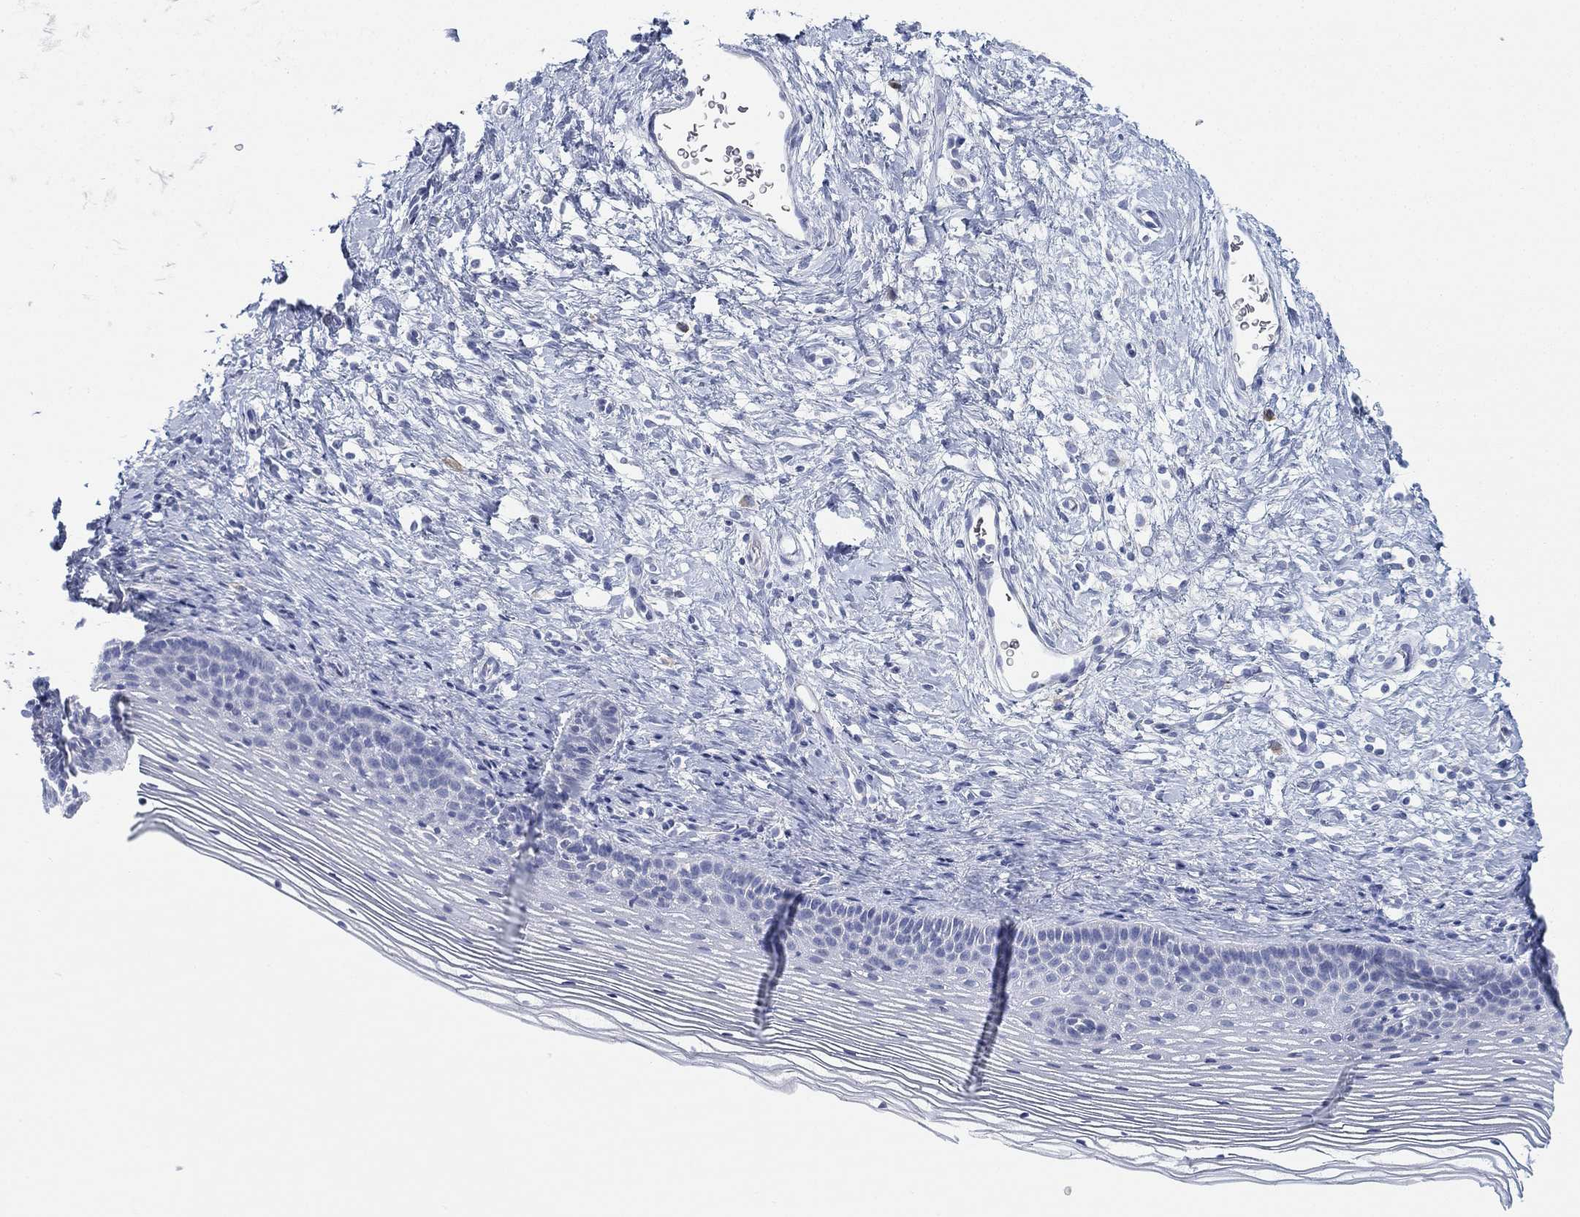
{"staining": {"intensity": "negative", "quantity": "none", "location": "none"}, "tissue": "cervix", "cell_type": "Squamous epithelial cells", "image_type": "normal", "snomed": [{"axis": "morphology", "description": "Normal tissue, NOS"}, {"axis": "topography", "description": "Cervix"}], "caption": "IHC image of benign human cervix stained for a protein (brown), which exhibits no positivity in squamous epithelial cells.", "gene": "GCNA", "patient": {"sex": "female", "age": 39}}